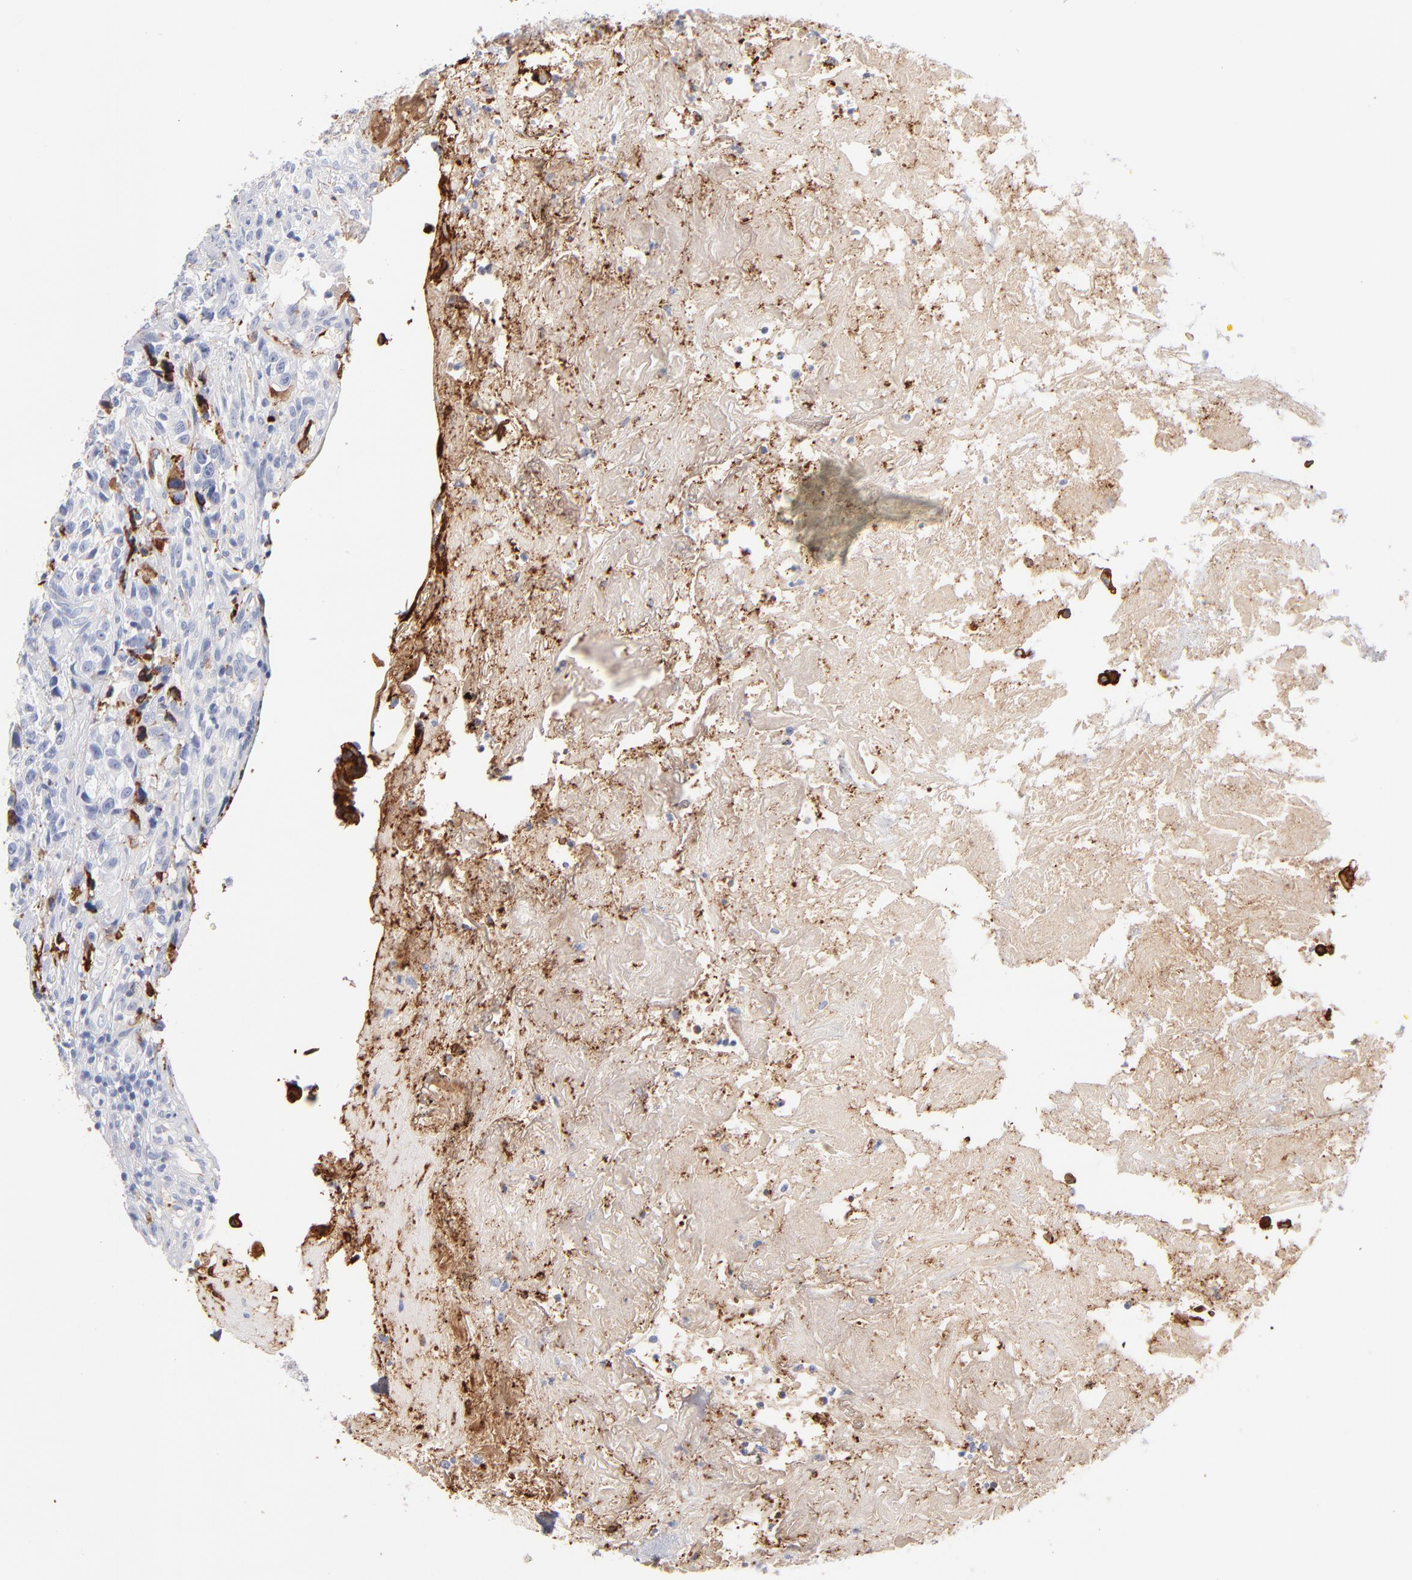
{"staining": {"intensity": "negative", "quantity": "none", "location": "none"}, "tissue": "urothelial cancer", "cell_type": "Tumor cells", "image_type": "cancer", "snomed": [{"axis": "morphology", "description": "Urothelial carcinoma, High grade"}, {"axis": "topography", "description": "Urinary bladder"}], "caption": "Urothelial carcinoma (high-grade) stained for a protein using immunohistochemistry (IHC) exhibits no positivity tumor cells.", "gene": "APOH", "patient": {"sex": "female", "age": 81}}